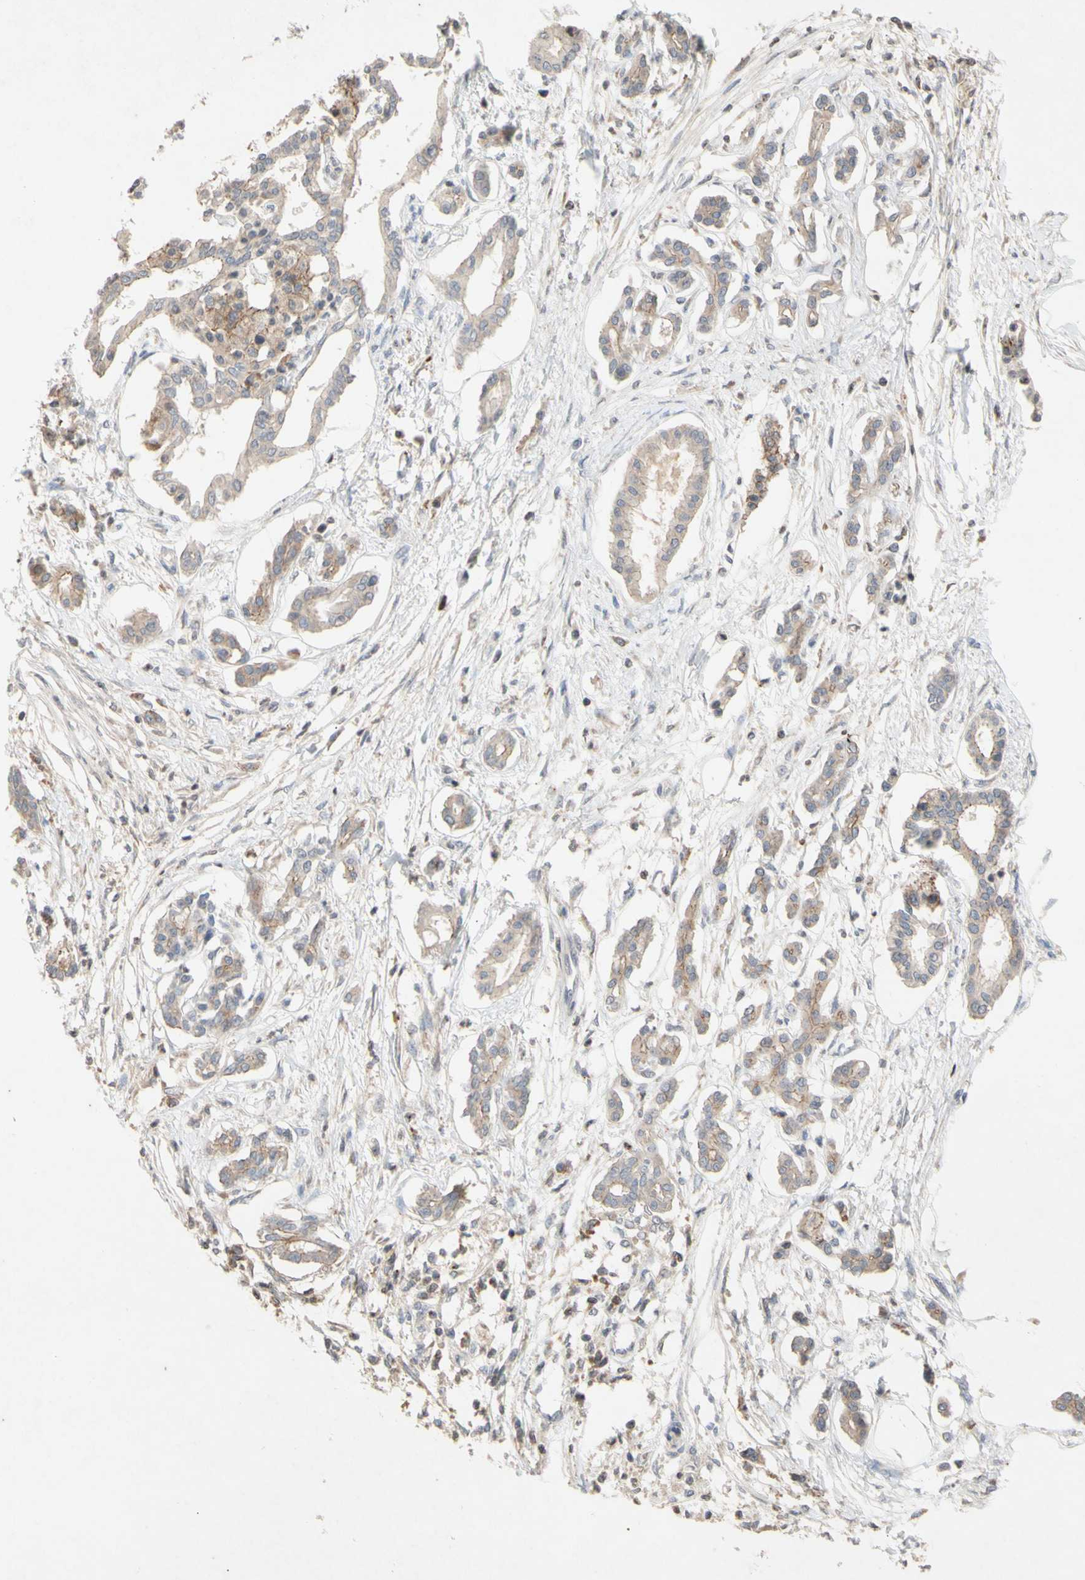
{"staining": {"intensity": "moderate", "quantity": ">75%", "location": "cytoplasmic/membranous"}, "tissue": "pancreatic cancer", "cell_type": "Tumor cells", "image_type": "cancer", "snomed": [{"axis": "morphology", "description": "Adenocarcinoma, NOS"}, {"axis": "topography", "description": "Pancreas"}], "caption": "Moderate cytoplasmic/membranous positivity for a protein is seen in about >75% of tumor cells of pancreatic cancer (adenocarcinoma) using immunohistochemistry (IHC).", "gene": "NECTIN3", "patient": {"sex": "male", "age": 56}}